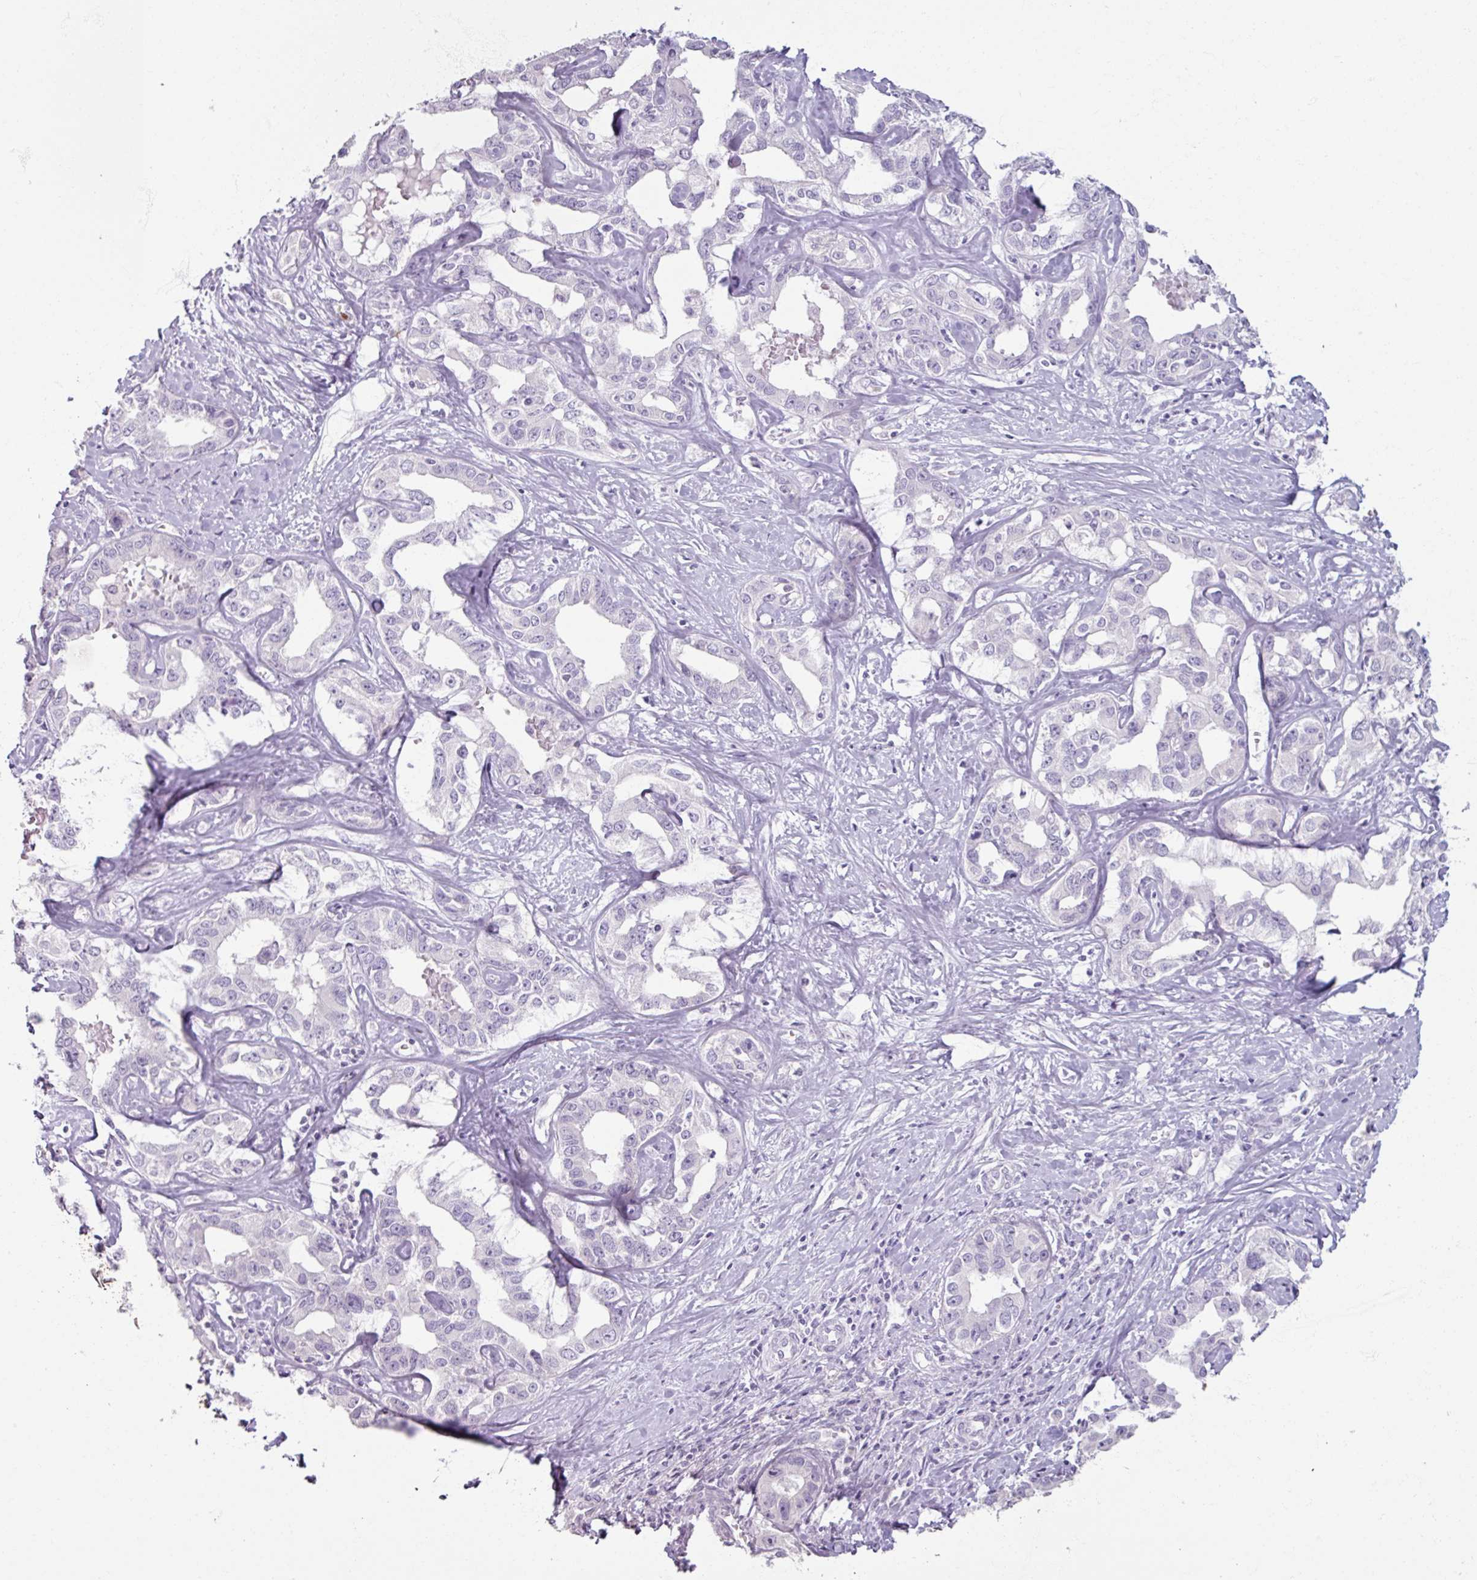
{"staining": {"intensity": "negative", "quantity": "none", "location": "none"}, "tissue": "liver cancer", "cell_type": "Tumor cells", "image_type": "cancer", "snomed": [{"axis": "morphology", "description": "Cholangiocarcinoma"}, {"axis": "topography", "description": "Liver"}], "caption": "Immunohistochemistry (IHC) histopathology image of neoplastic tissue: human liver cholangiocarcinoma stained with DAB (3,3'-diaminobenzidine) demonstrates no significant protein staining in tumor cells.", "gene": "SLC27A5", "patient": {"sex": "male", "age": 59}}